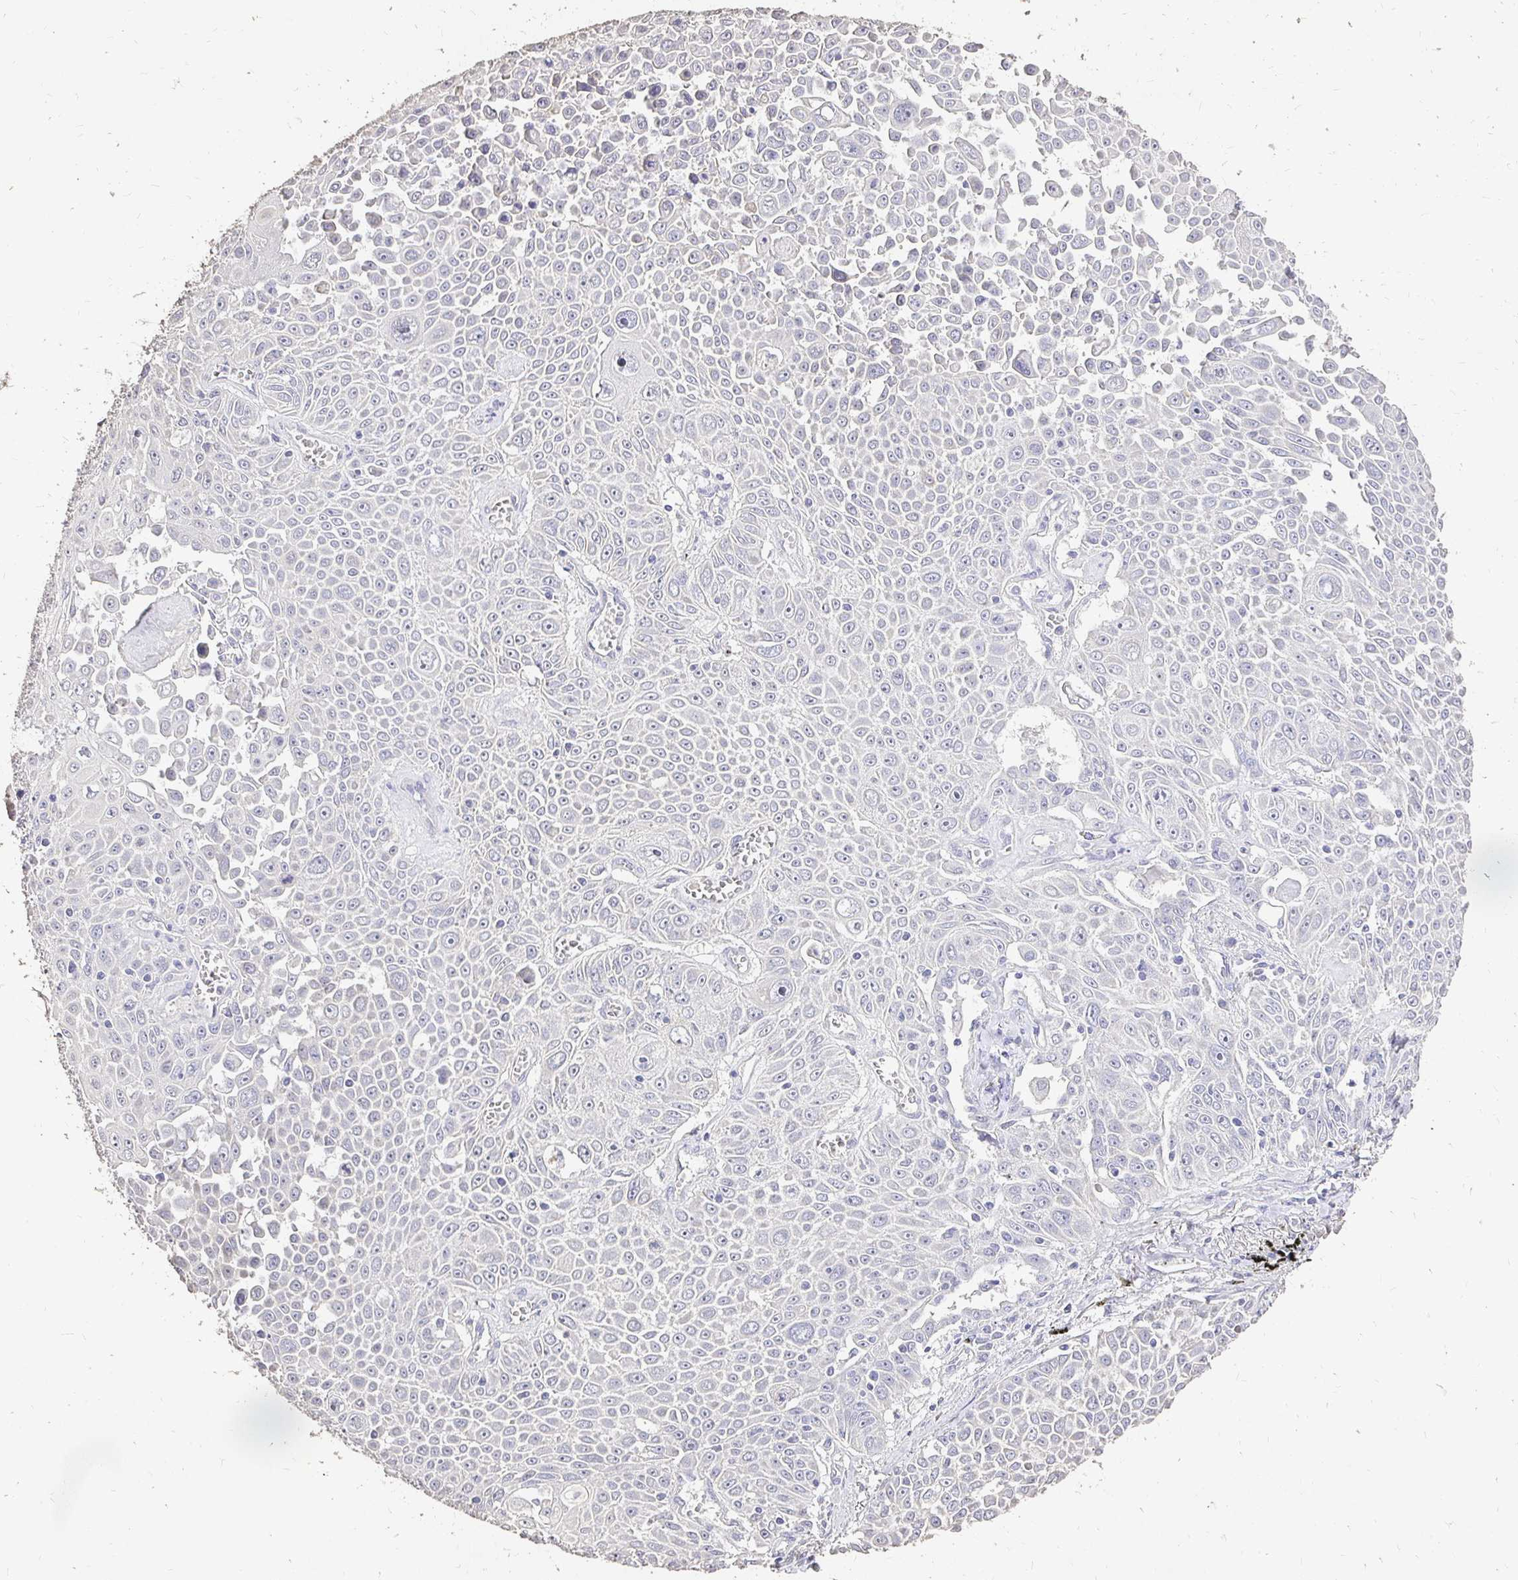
{"staining": {"intensity": "negative", "quantity": "none", "location": "none"}, "tissue": "lung cancer", "cell_type": "Tumor cells", "image_type": "cancer", "snomed": [{"axis": "morphology", "description": "Squamous cell carcinoma, NOS"}, {"axis": "morphology", "description": "Squamous cell carcinoma, metastatic, NOS"}, {"axis": "topography", "description": "Lymph node"}, {"axis": "topography", "description": "Lung"}], "caption": "This is an immunohistochemistry (IHC) photomicrograph of lung metastatic squamous cell carcinoma. There is no positivity in tumor cells.", "gene": "UGT1A6", "patient": {"sex": "female", "age": 62}}